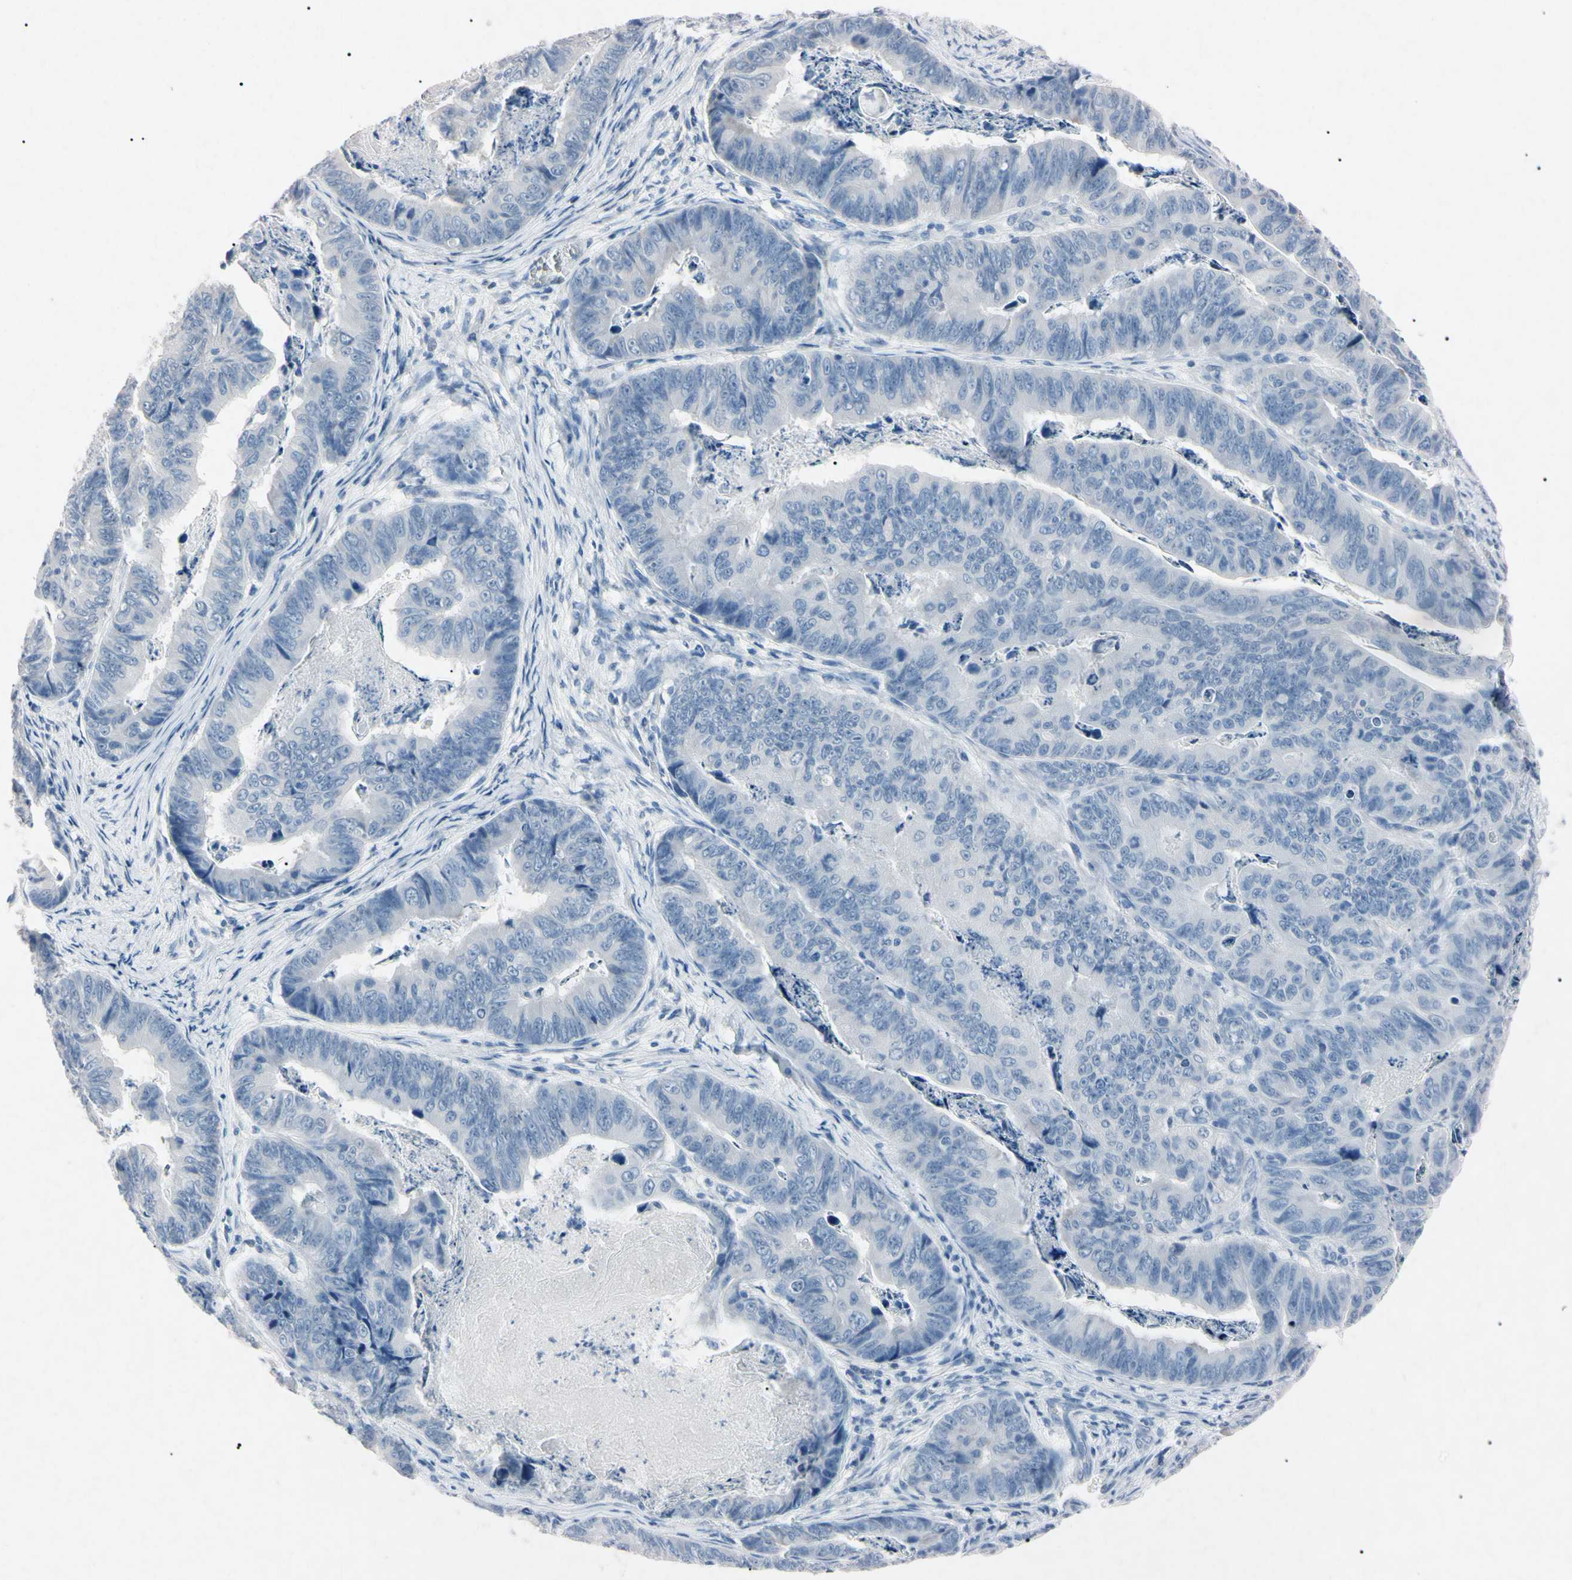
{"staining": {"intensity": "negative", "quantity": "none", "location": "none"}, "tissue": "stomach cancer", "cell_type": "Tumor cells", "image_type": "cancer", "snomed": [{"axis": "morphology", "description": "Adenocarcinoma, NOS"}, {"axis": "topography", "description": "Stomach, lower"}], "caption": "A micrograph of human stomach adenocarcinoma is negative for staining in tumor cells.", "gene": "ELN", "patient": {"sex": "male", "age": 77}}